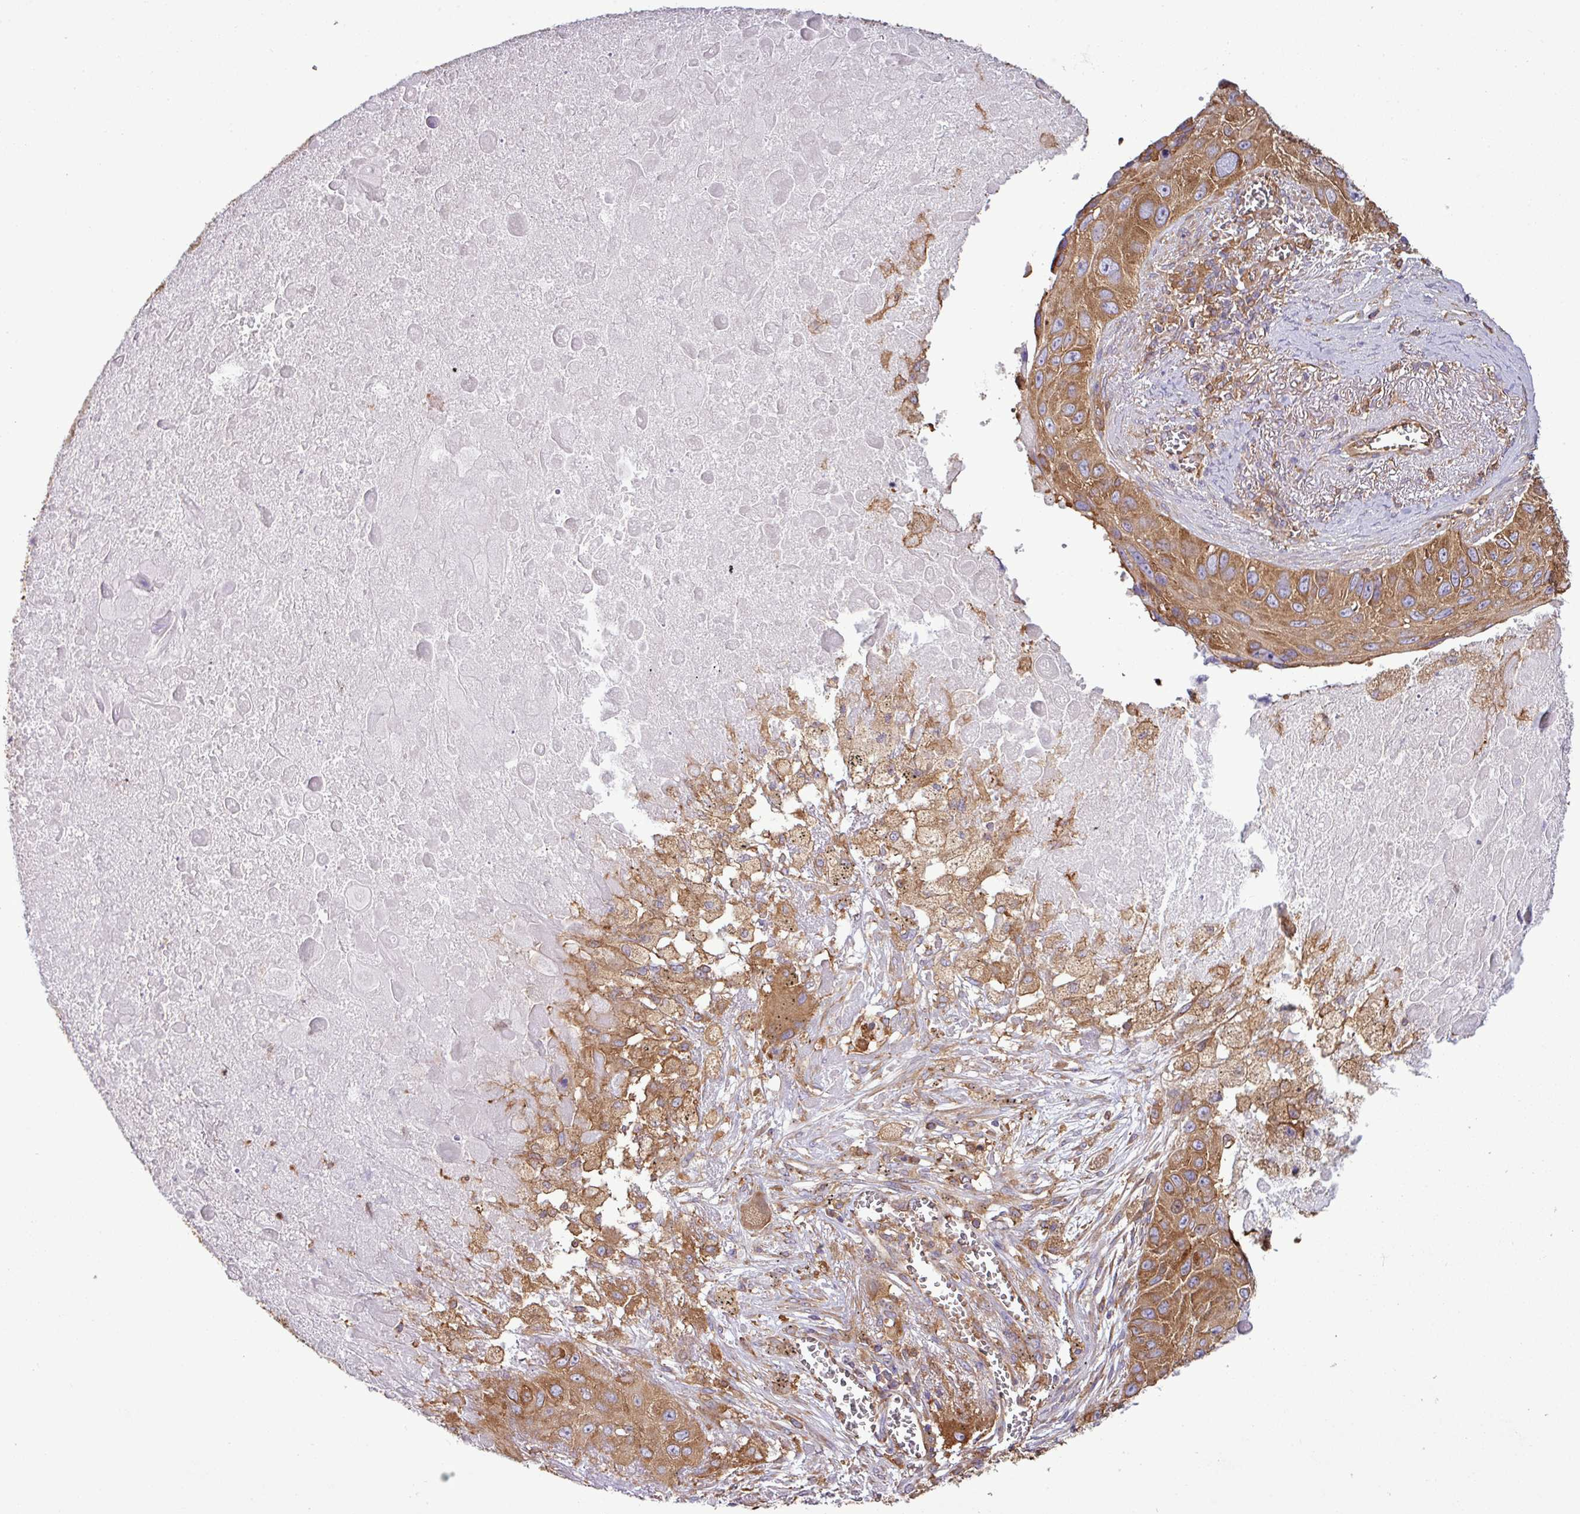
{"staining": {"intensity": "moderate", "quantity": ">75%", "location": "cytoplasmic/membranous"}, "tissue": "lung cancer", "cell_type": "Tumor cells", "image_type": "cancer", "snomed": [{"axis": "morphology", "description": "Squamous cell carcinoma, NOS"}, {"axis": "topography", "description": "Lung"}], "caption": "Lung cancer (squamous cell carcinoma) stained for a protein shows moderate cytoplasmic/membranous positivity in tumor cells. (IHC, brightfield microscopy, high magnification).", "gene": "PACSIN2", "patient": {"sex": "male", "age": 66}}